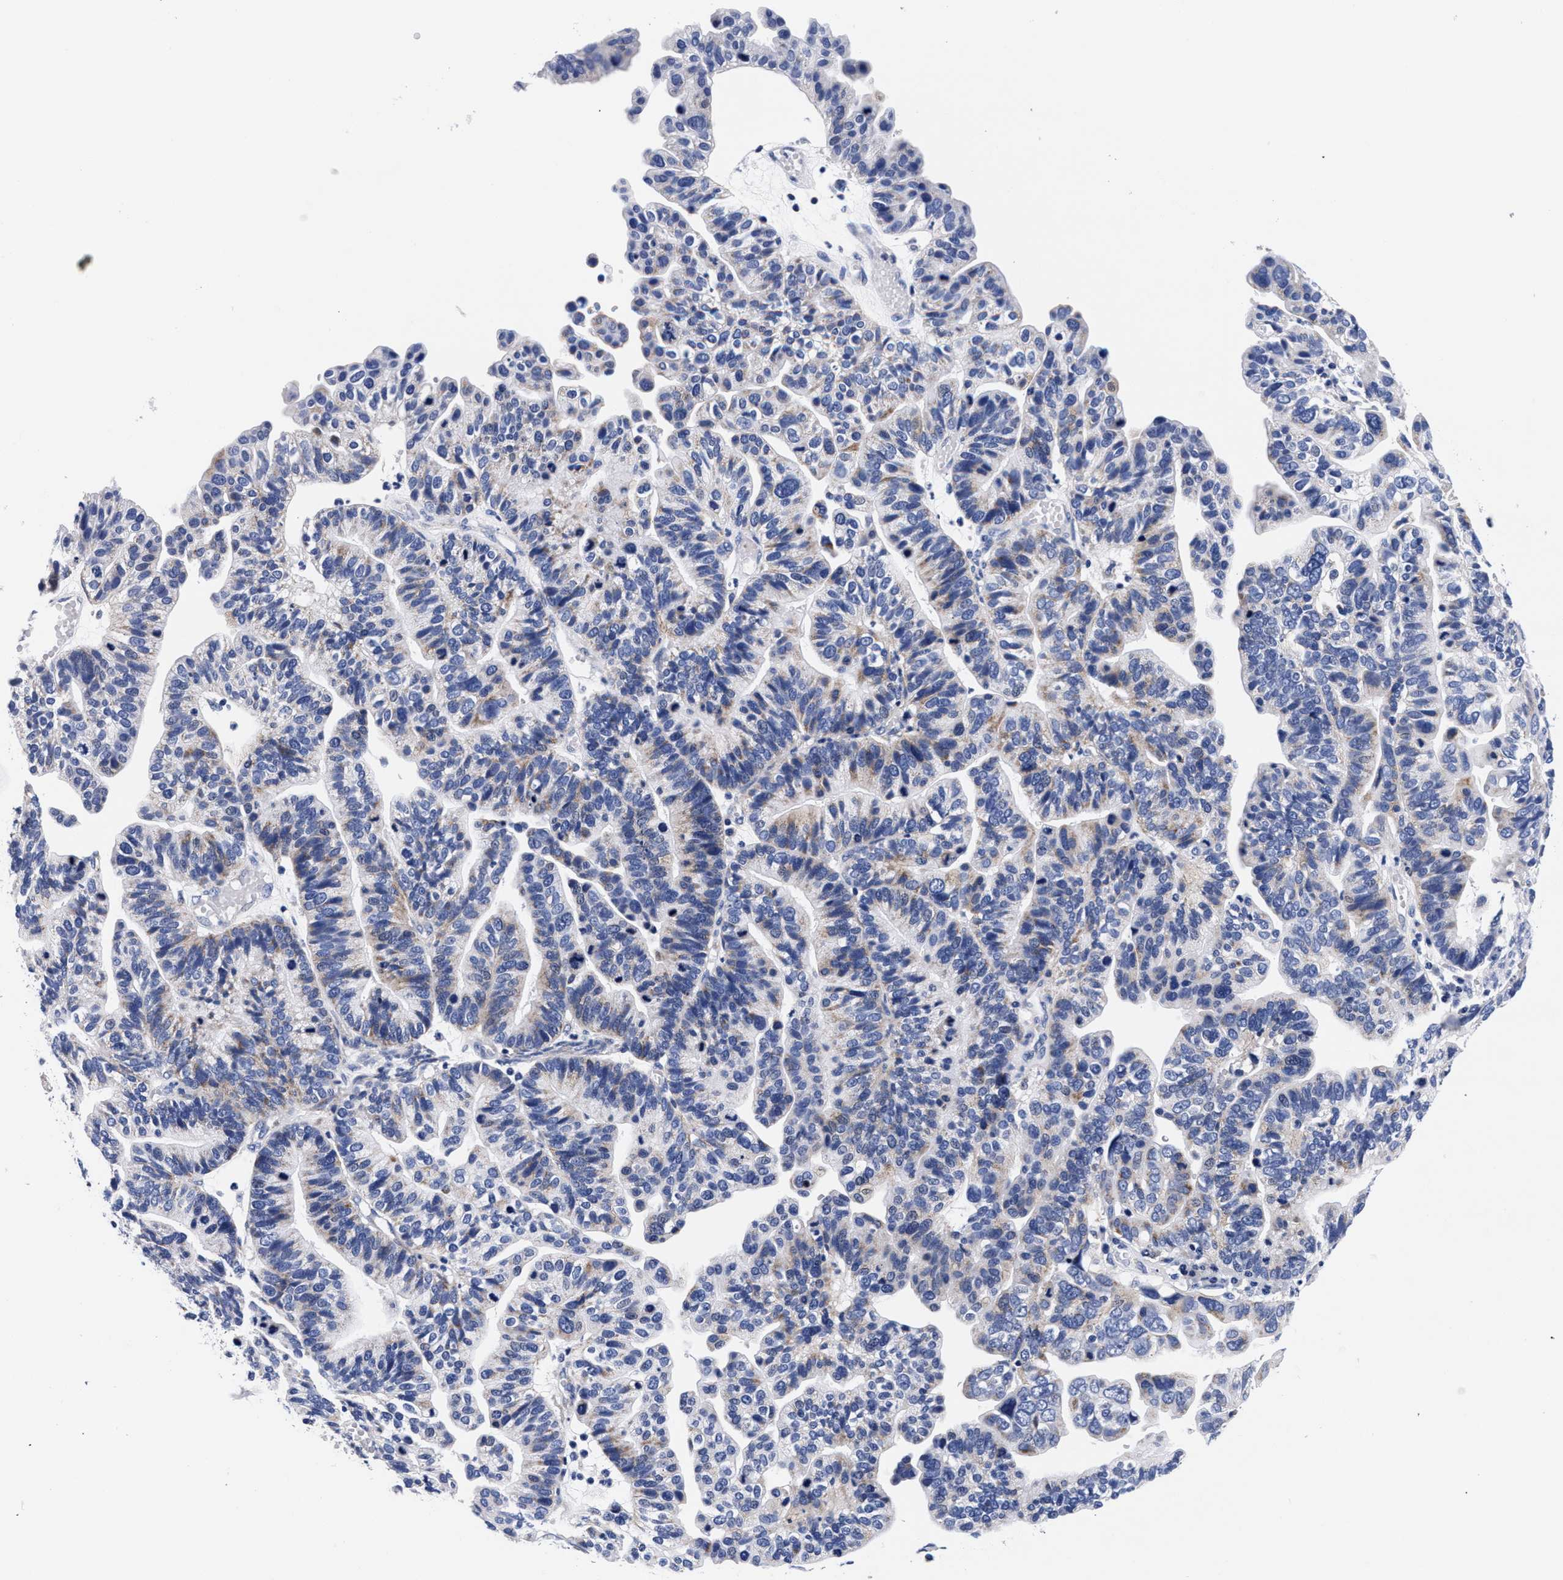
{"staining": {"intensity": "weak", "quantity": "<25%", "location": "cytoplasmic/membranous"}, "tissue": "ovarian cancer", "cell_type": "Tumor cells", "image_type": "cancer", "snomed": [{"axis": "morphology", "description": "Cystadenocarcinoma, serous, NOS"}, {"axis": "topography", "description": "Ovary"}], "caption": "A high-resolution image shows IHC staining of ovarian cancer, which shows no significant staining in tumor cells.", "gene": "RAB3B", "patient": {"sex": "female", "age": 56}}